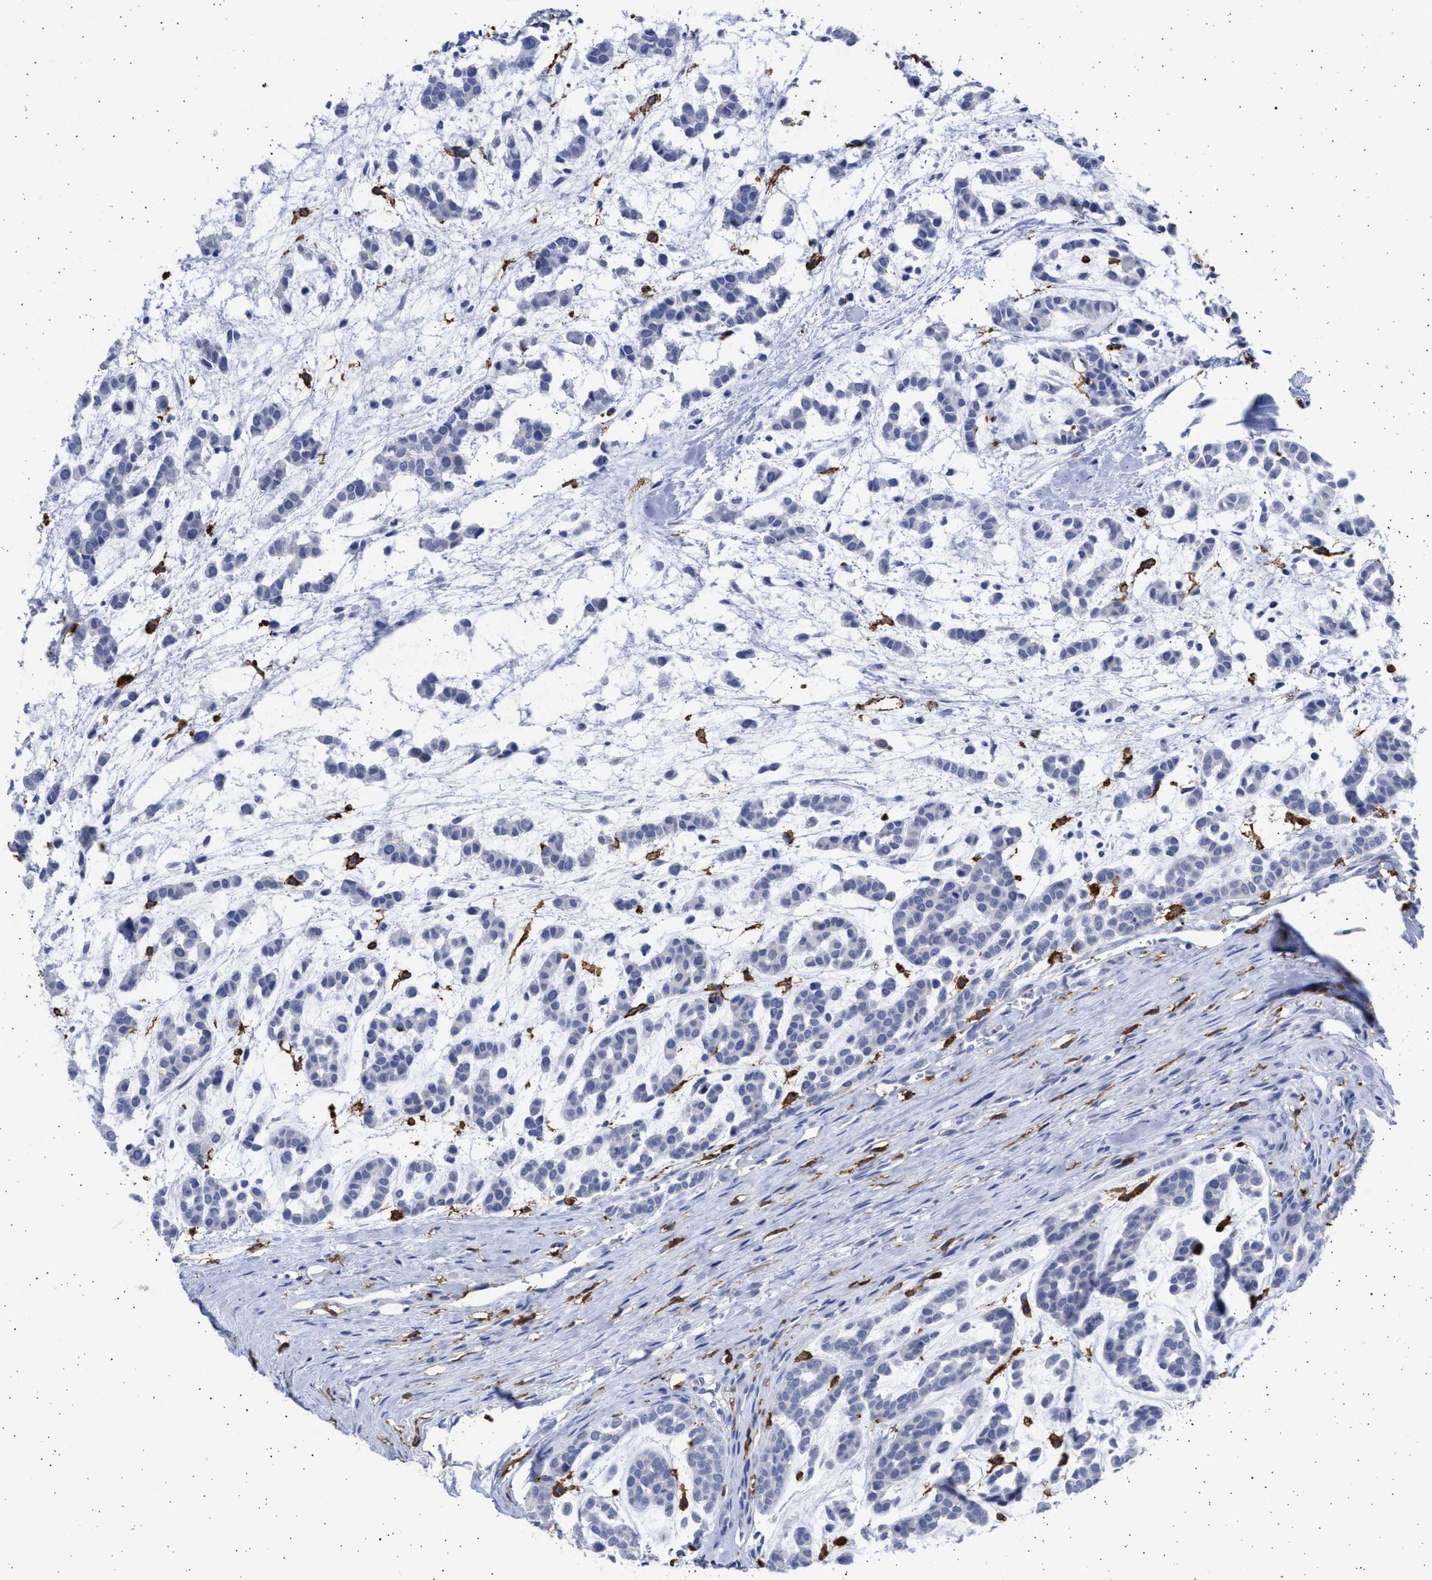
{"staining": {"intensity": "negative", "quantity": "none", "location": "none"}, "tissue": "head and neck cancer", "cell_type": "Tumor cells", "image_type": "cancer", "snomed": [{"axis": "morphology", "description": "Adenocarcinoma, NOS"}, {"axis": "morphology", "description": "Adenoma, NOS"}, {"axis": "topography", "description": "Head-Neck"}], "caption": "Tumor cells are negative for brown protein staining in head and neck cancer. (Brightfield microscopy of DAB immunohistochemistry (IHC) at high magnification).", "gene": "FCER1A", "patient": {"sex": "female", "age": 55}}